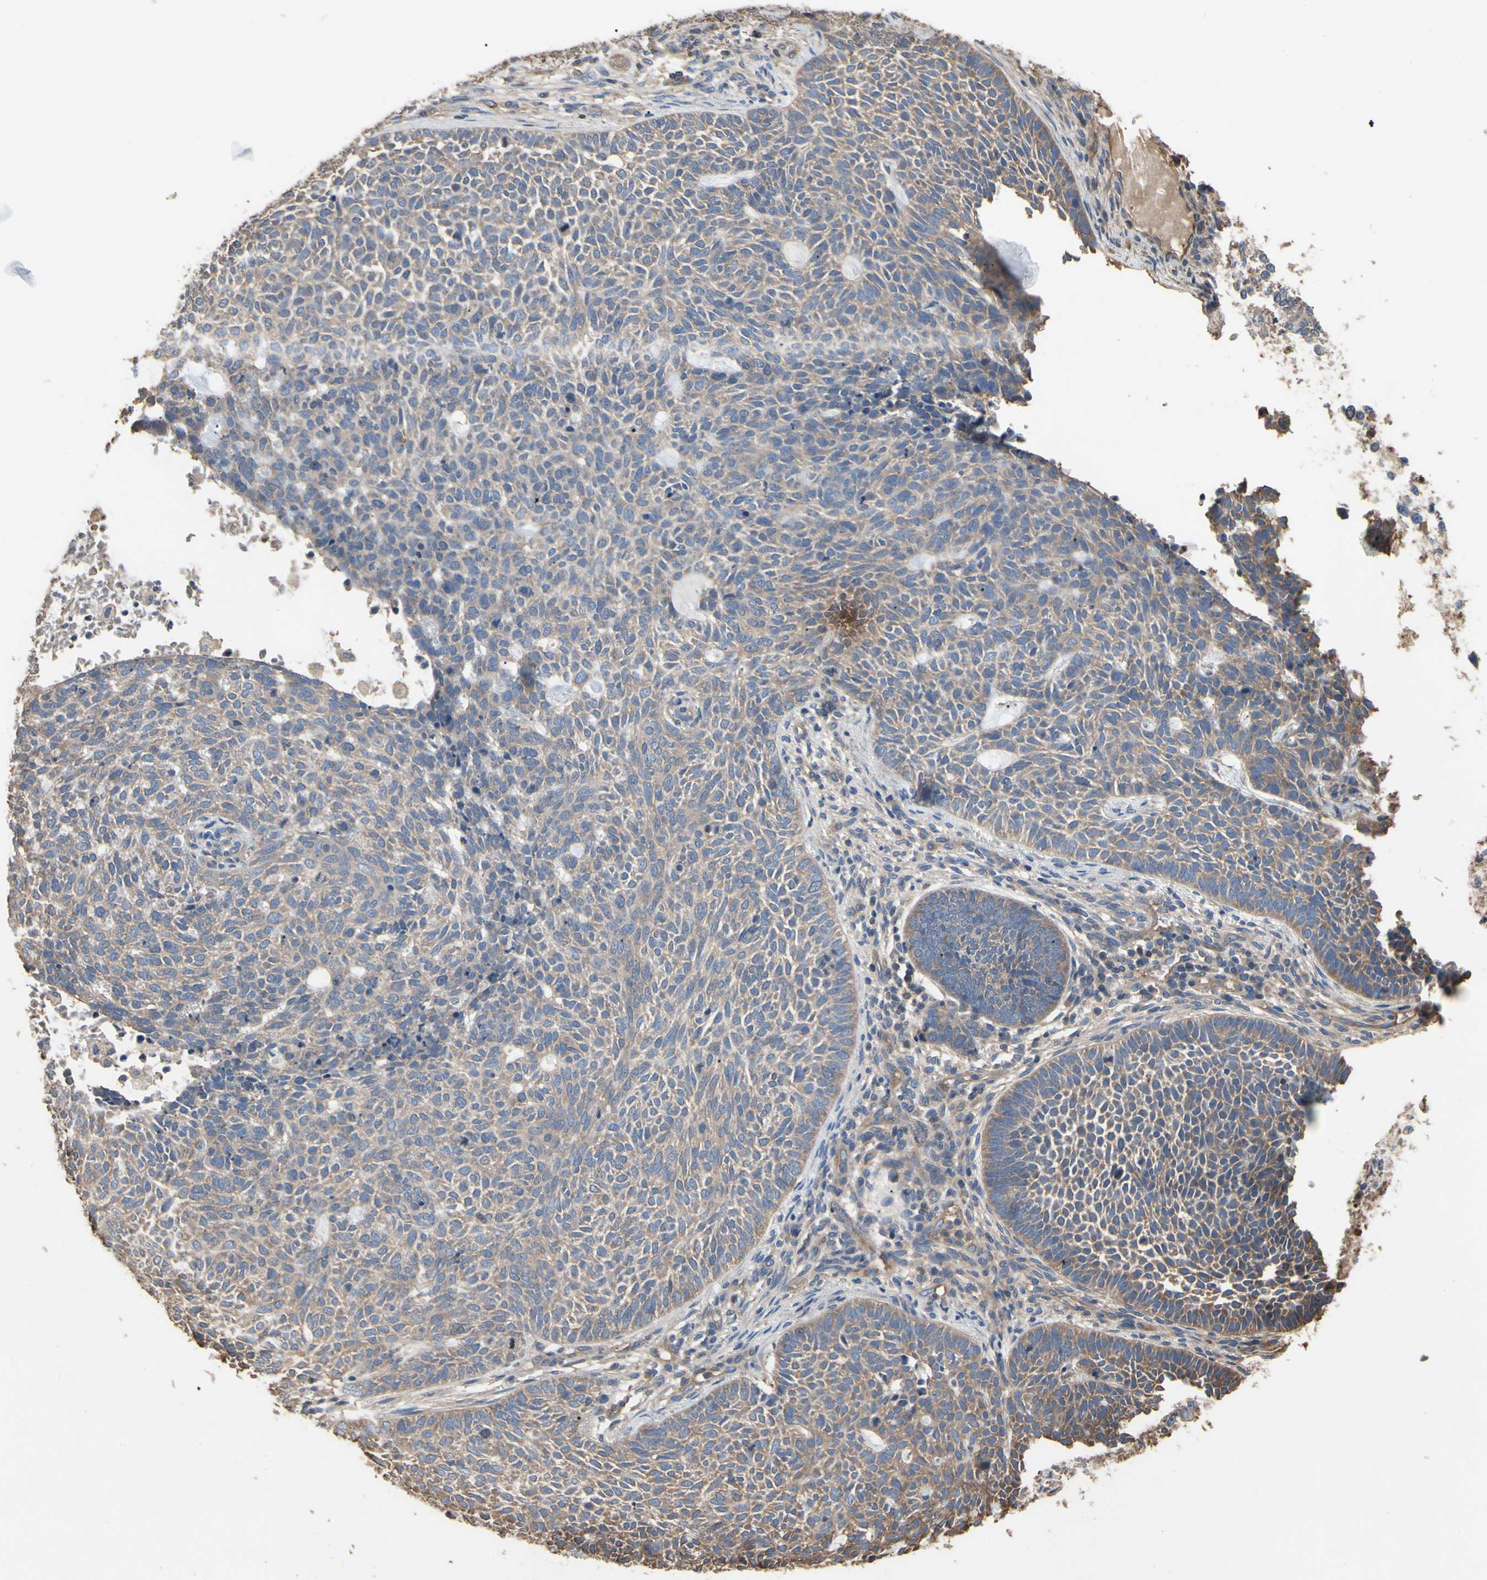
{"staining": {"intensity": "weak", "quantity": ">75%", "location": "cytoplasmic/membranous"}, "tissue": "skin cancer", "cell_type": "Tumor cells", "image_type": "cancer", "snomed": [{"axis": "morphology", "description": "Basal cell carcinoma"}, {"axis": "topography", "description": "Skin"}], "caption": "This is a micrograph of immunohistochemistry (IHC) staining of basal cell carcinoma (skin), which shows weak positivity in the cytoplasmic/membranous of tumor cells.", "gene": "PDZK1", "patient": {"sex": "male", "age": 87}}